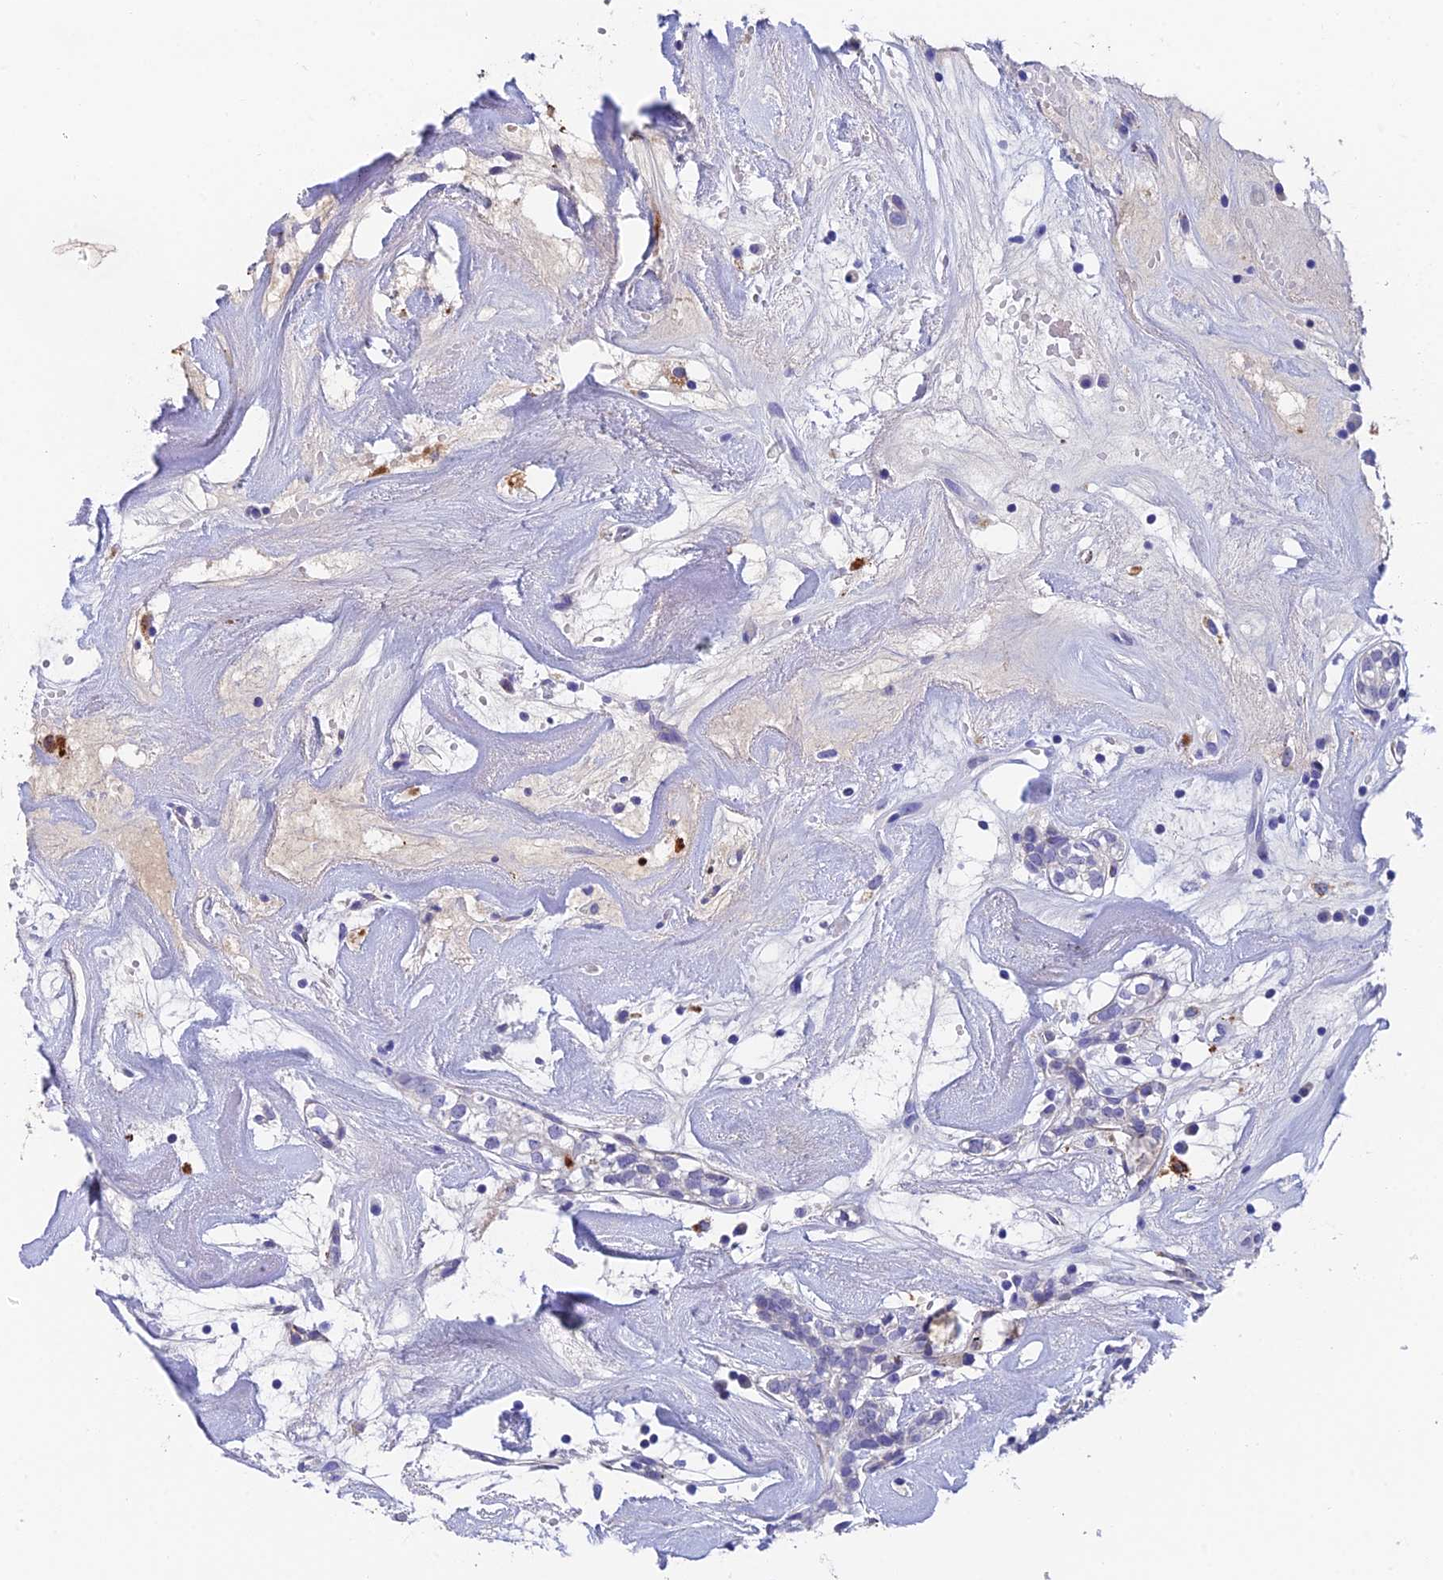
{"staining": {"intensity": "negative", "quantity": "none", "location": "none"}, "tissue": "head and neck cancer", "cell_type": "Tumor cells", "image_type": "cancer", "snomed": [{"axis": "morphology", "description": "Adenocarcinoma, NOS"}, {"axis": "topography", "description": "Salivary gland"}, {"axis": "topography", "description": "Head-Neck"}], "caption": "There is no significant staining in tumor cells of adenocarcinoma (head and neck).", "gene": "ADAMTS13", "patient": {"sex": "female", "age": 65}}